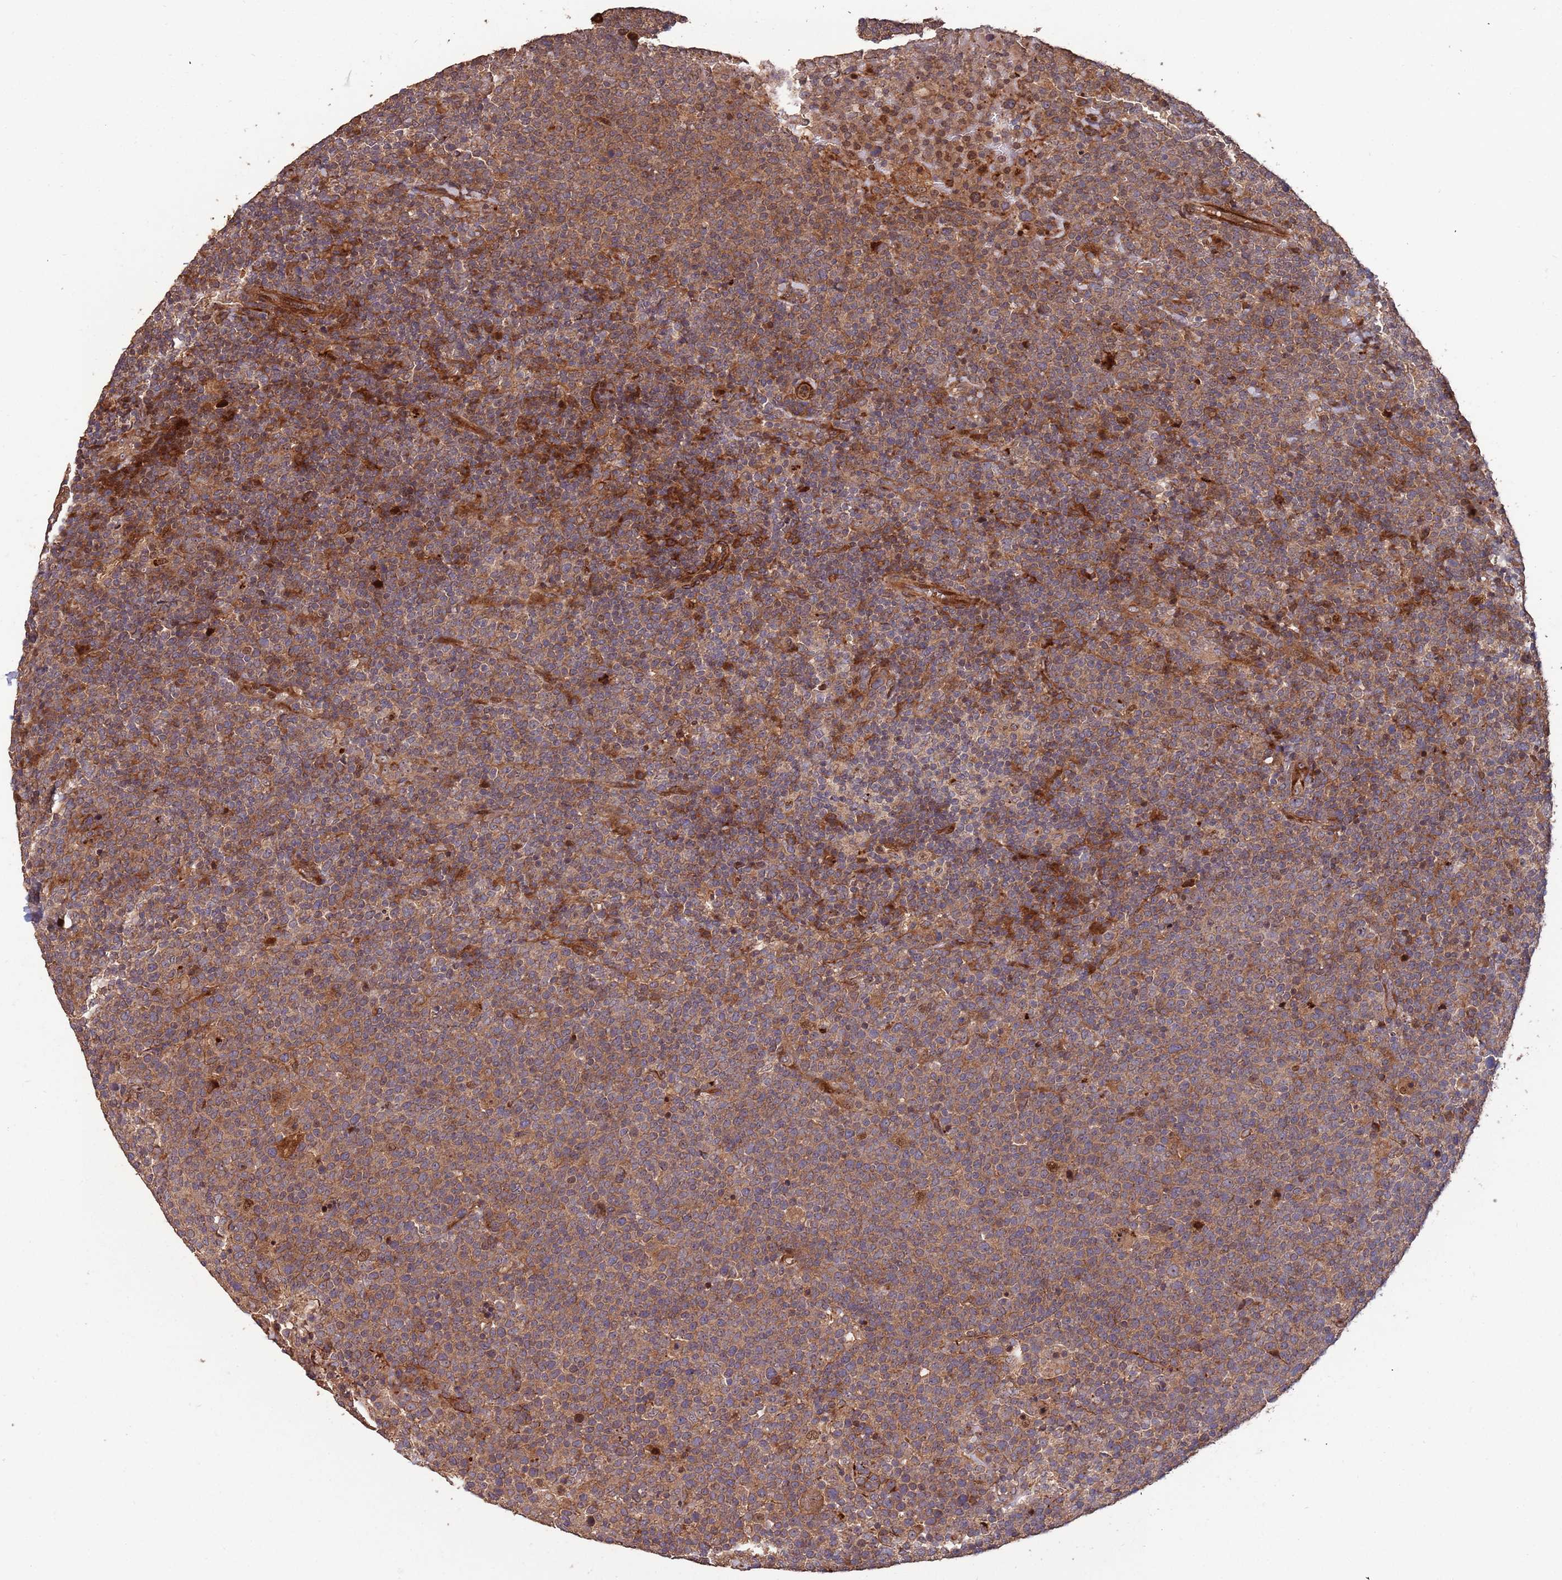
{"staining": {"intensity": "moderate", "quantity": ">75%", "location": "cytoplasmic/membranous"}, "tissue": "lymphoma", "cell_type": "Tumor cells", "image_type": "cancer", "snomed": [{"axis": "morphology", "description": "Malignant lymphoma, non-Hodgkin's type, High grade"}, {"axis": "topography", "description": "Lymph node"}], "caption": "Lymphoma tissue shows moderate cytoplasmic/membranous expression in about >75% of tumor cells, visualized by immunohistochemistry. (Brightfield microscopy of DAB IHC at high magnification).", "gene": "ZNF428", "patient": {"sex": "male", "age": 61}}